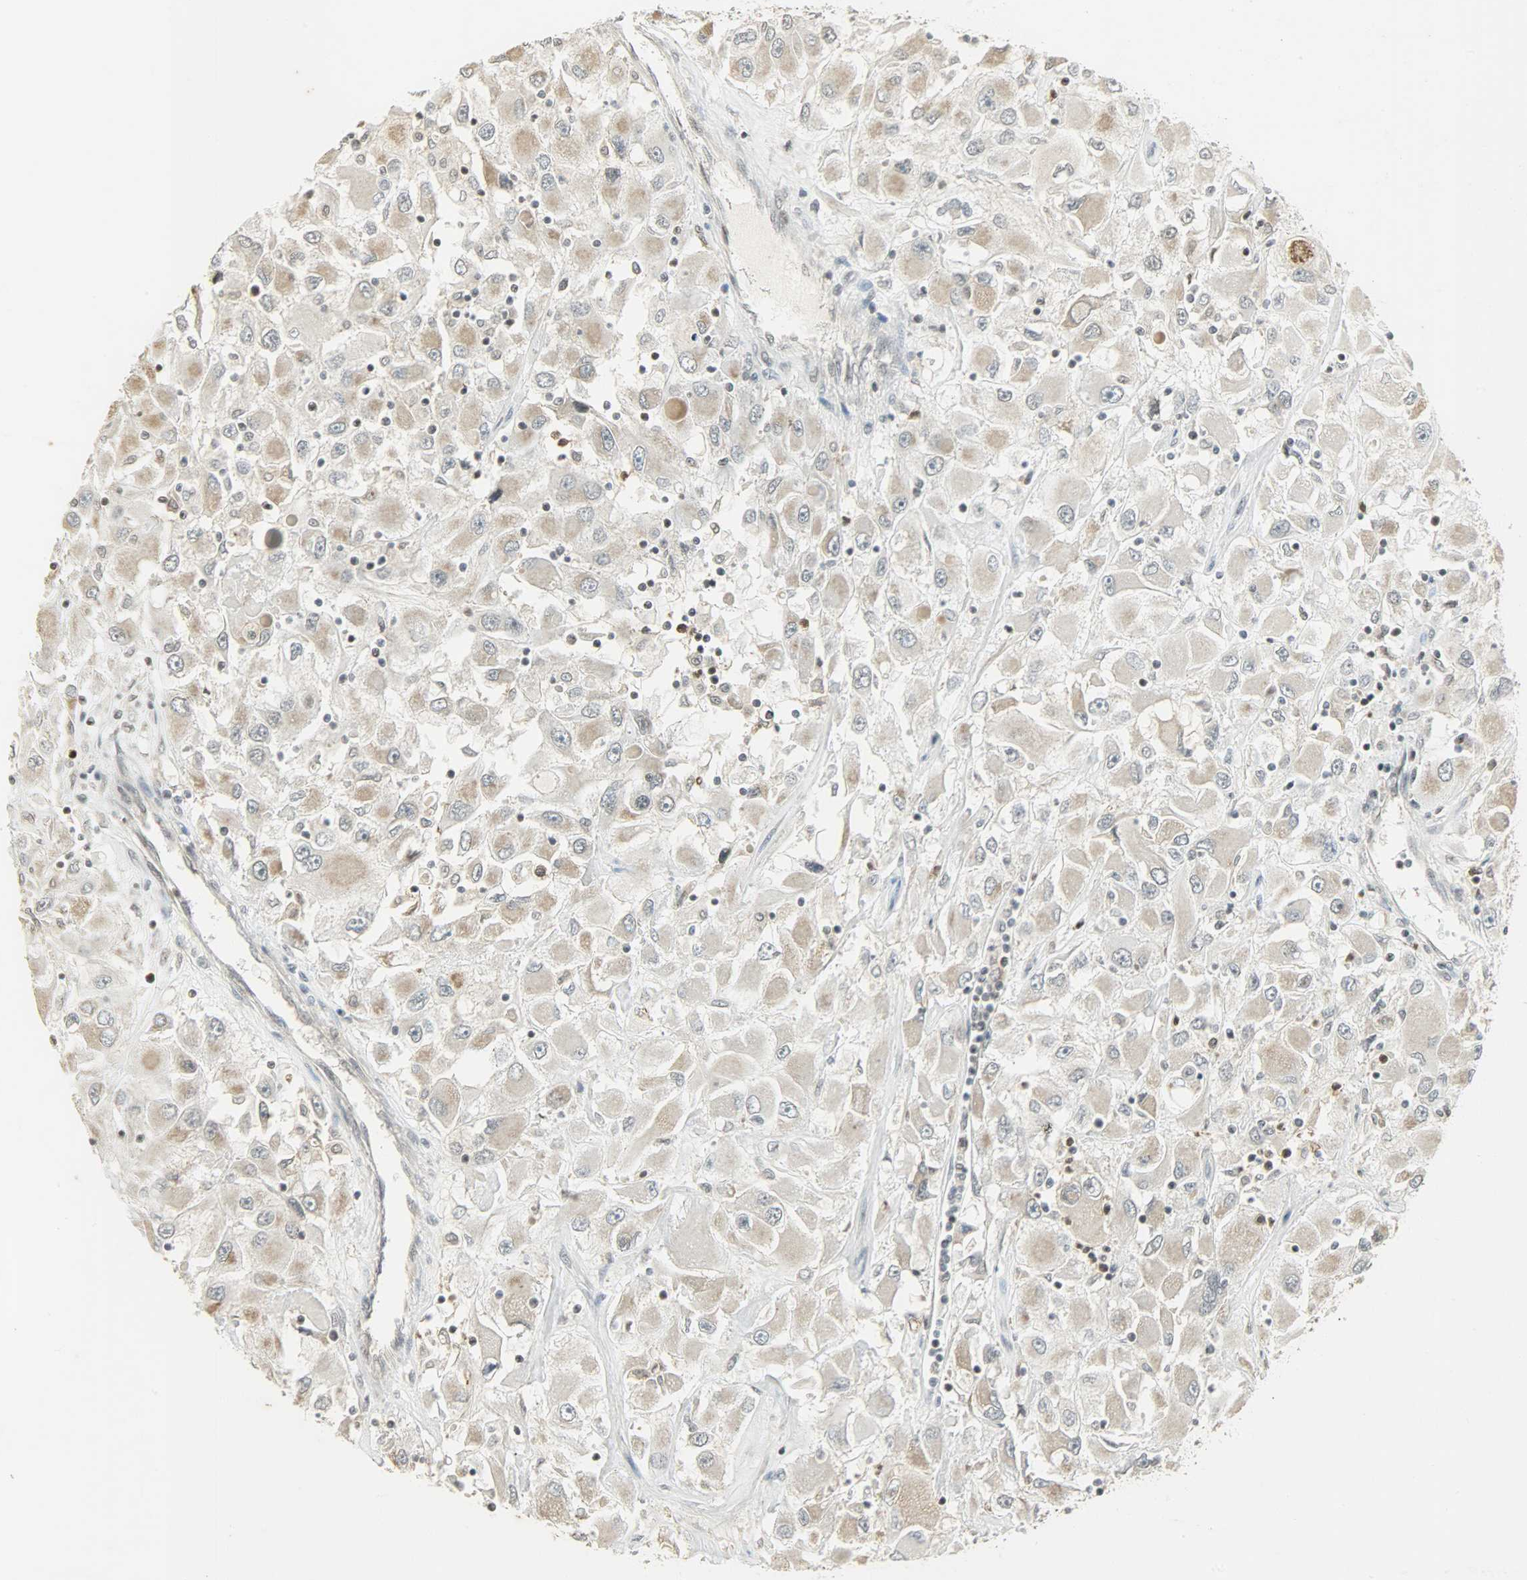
{"staining": {"intensity": "weak", "quantity": "<25%", "location": "cytoplasmic/membranous"}, "tissue": "renal cancer", "cell_type": "Tumor cells", "image_type": "cancer", "snomed": [{"axis": "morphology", "description": "Adenocarcinoma, NOS"}, {"axis": "topography", "description": "Kidney"}], "caption": "Immunohistochemistry image of neoplastic tissue: renal cancer (adenocarcinoma) stained with DAB reveals no significant protein expression in tumor cells.", "gene": "SMARCA5", "patient": {"sex": "female", "age": 52}}